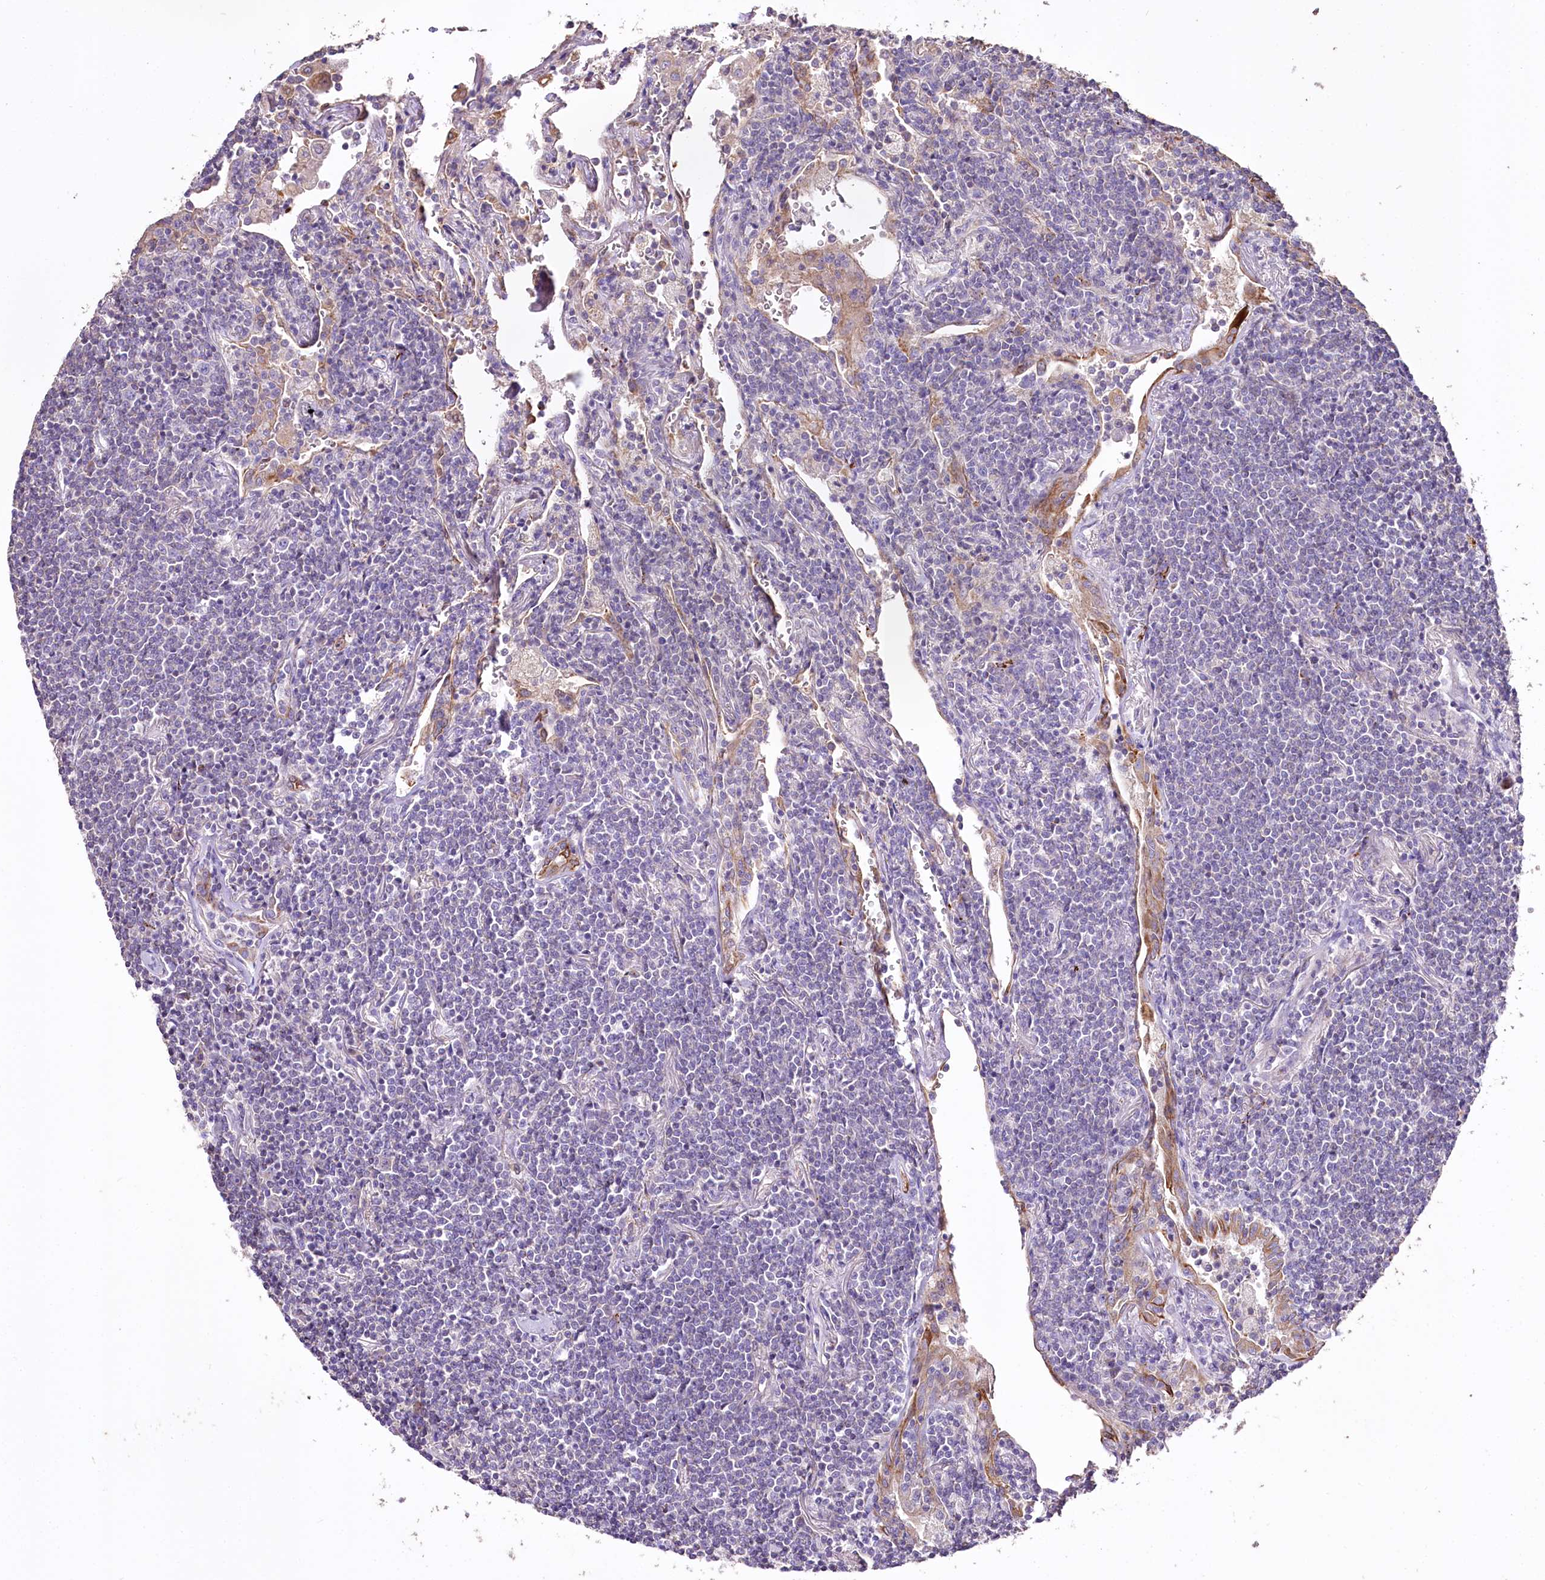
{"staining": {"intensity": "negative", "quantity": "none", "location": "none"}, "tissue": "lymphoma", "cell_type": "Tumor cells", "image_type": "cancer", "snomed": [{"axis": "morphology", "description": "Malignant lymphoma, non-Hodgkin's type, Low grade"}, {"axis": "topography", "description": "Lung"}], "caption": "High power microscopy image of an IHC micrograph of lymphoma, revealing no significant positivity in tumor cells.", "gene": "PTER", "patient": {"sex": "female", "age": 71}}